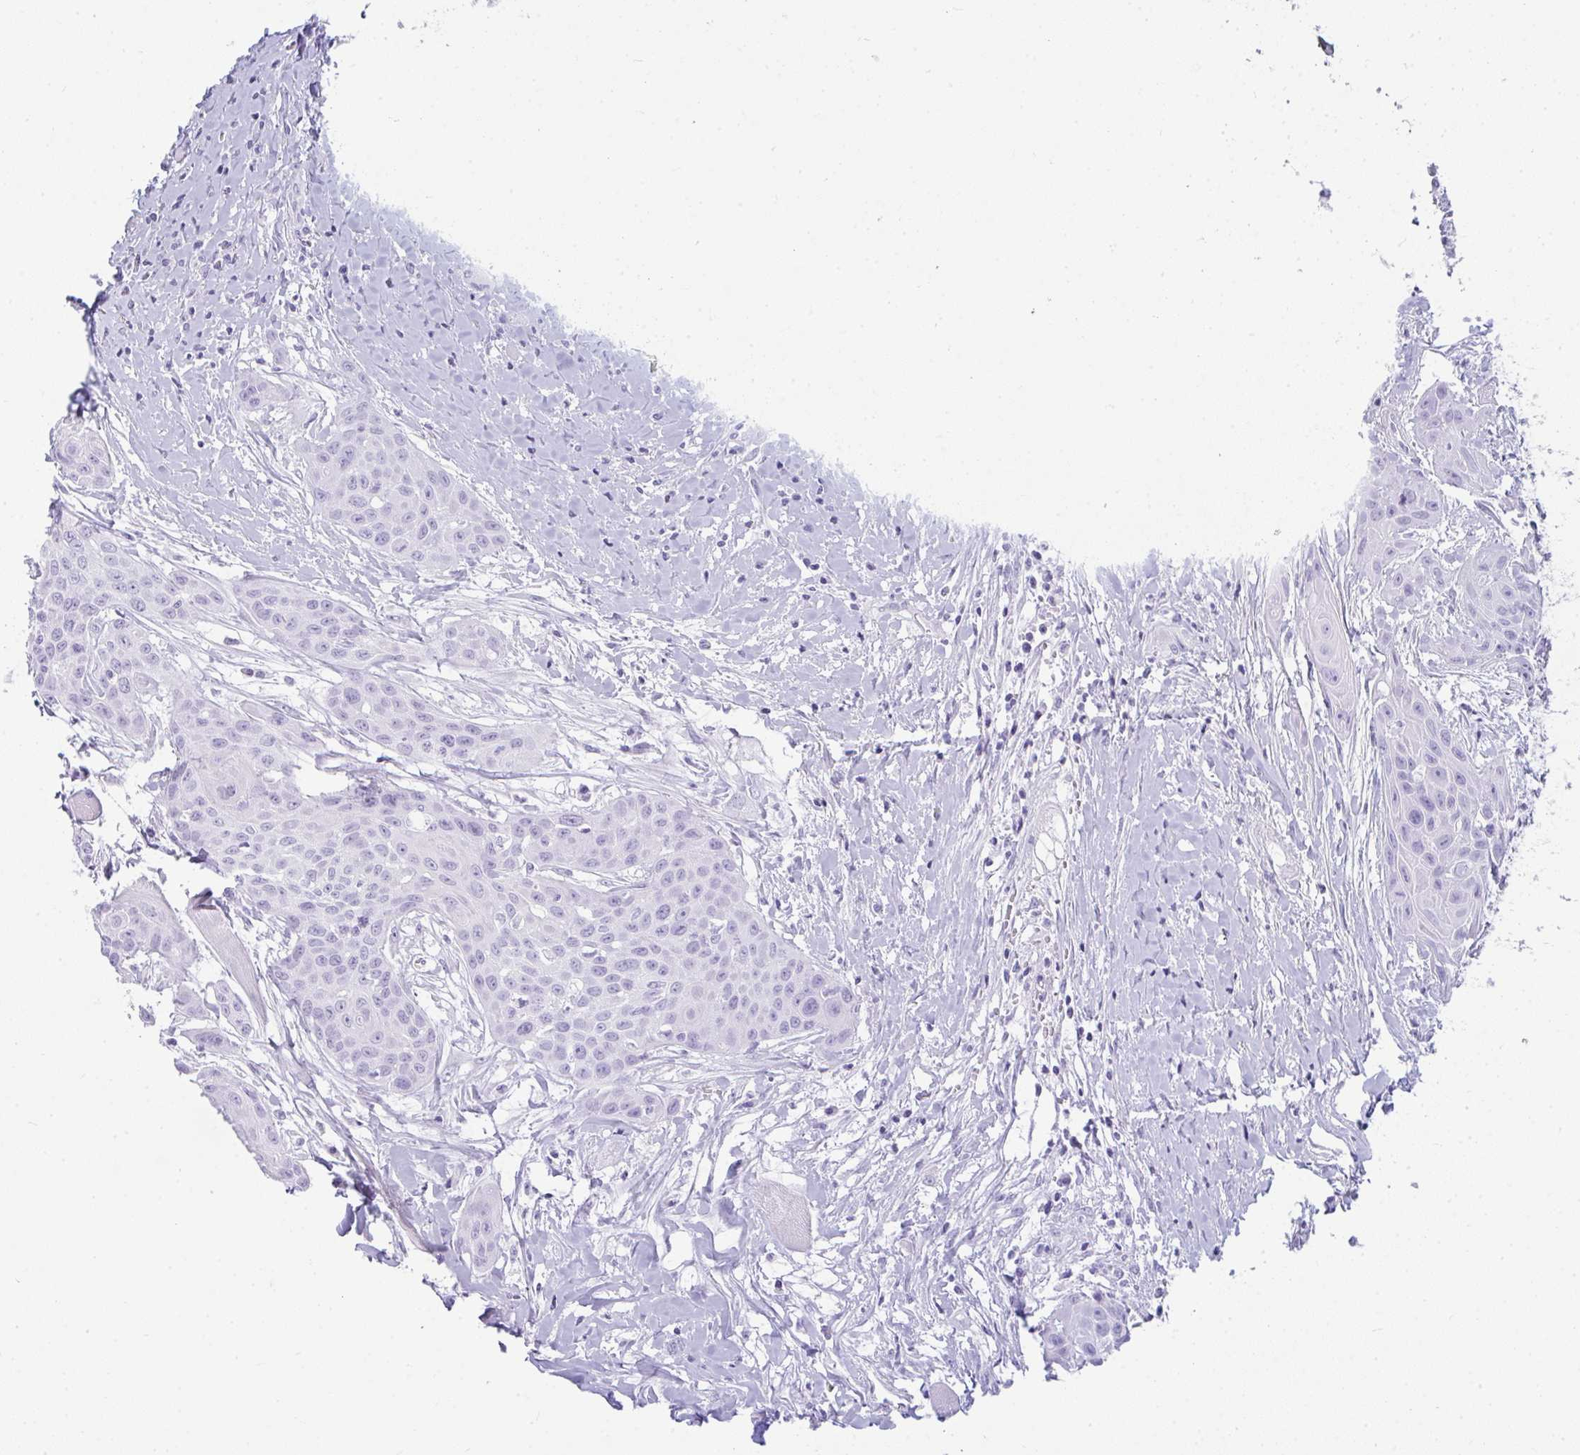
{"staining": {"intensity": "negative", "quantity": "none", "location": "none"}, "tissue": "head and neck cancer", "cell_type": "Tumor cells", "image_type": "cancer", "snomed": [{"axis": "morphology", "description": "Squamous cell carcinoma, NOS"}, {"axis": "topography", "description": "Head-Neck"}], "caption": "This is a micrograph of immunohistochemistry (IHC) staining of head and neck cancer (squamous cell carcinoma), which shows no expression in tumor cells. (DAB IHC, high magnification).", "gene": "RASL10A", "patient": {"sex": "female", "age": 73}}